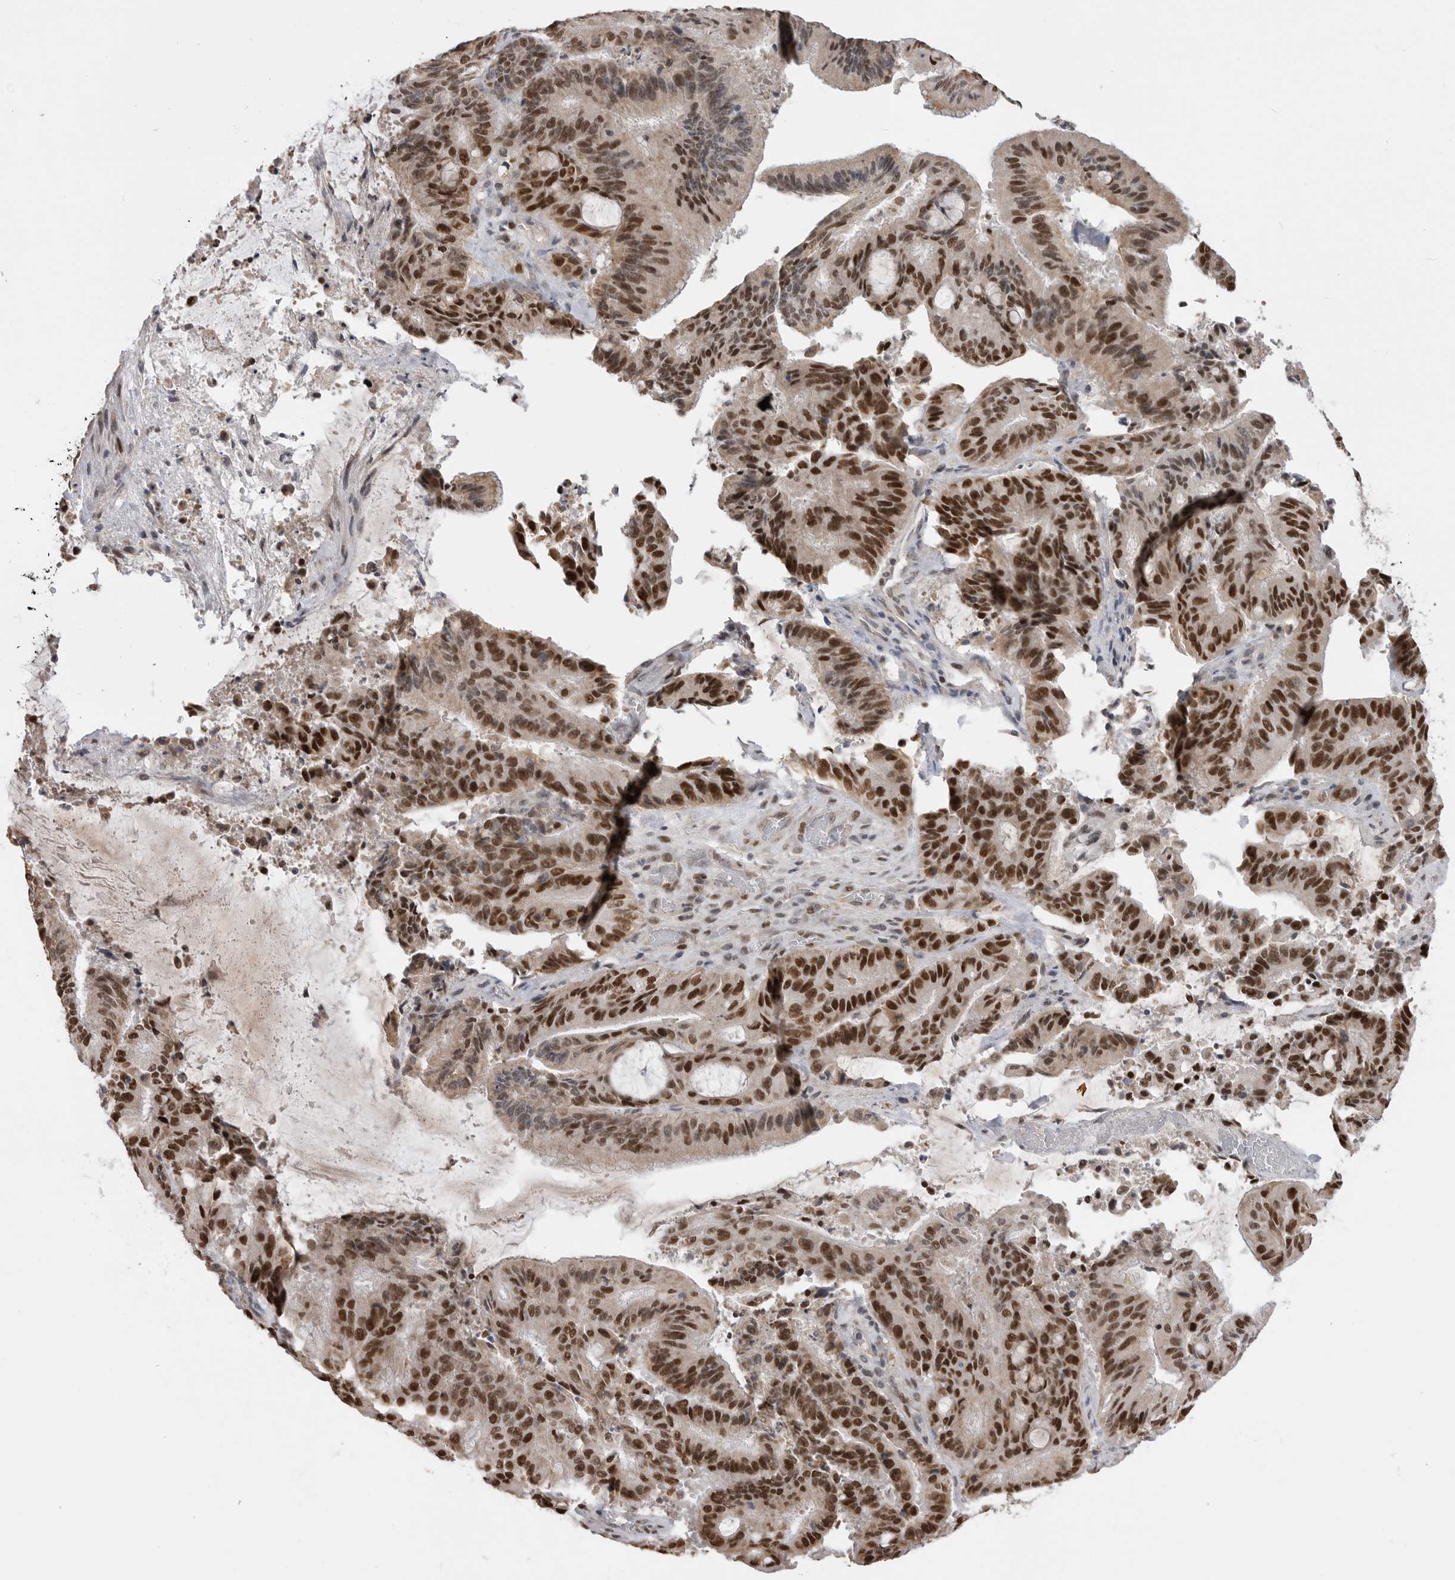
{"staining": {"intensity": "strong", "quantity": ">75%", "location": "nuclear"}, "tissue": "liver cancer", "cell_type": "Tumor cells", "image_type": "cancer", "snomed": [{"axis": "morphology", "description": "Normal tissue, NOS"}, {"axis": "morphology", "description": "Cholangiocarcinoma"}, {"axis": "topography", "description": "Liver"}, {"axis": "topography", "description": "Peripheral nerve tissue"}], "caption": "This photomicrograph displays liver cancer stained with immunohistochemistry (IHC) to label a protein in brown. The nuclear of tumor cells show strong positivity for the protein. Nuclei are counter-stained blue.", "gene": "SMARCC1", "patient": {"sex": "female", "age": 73}}